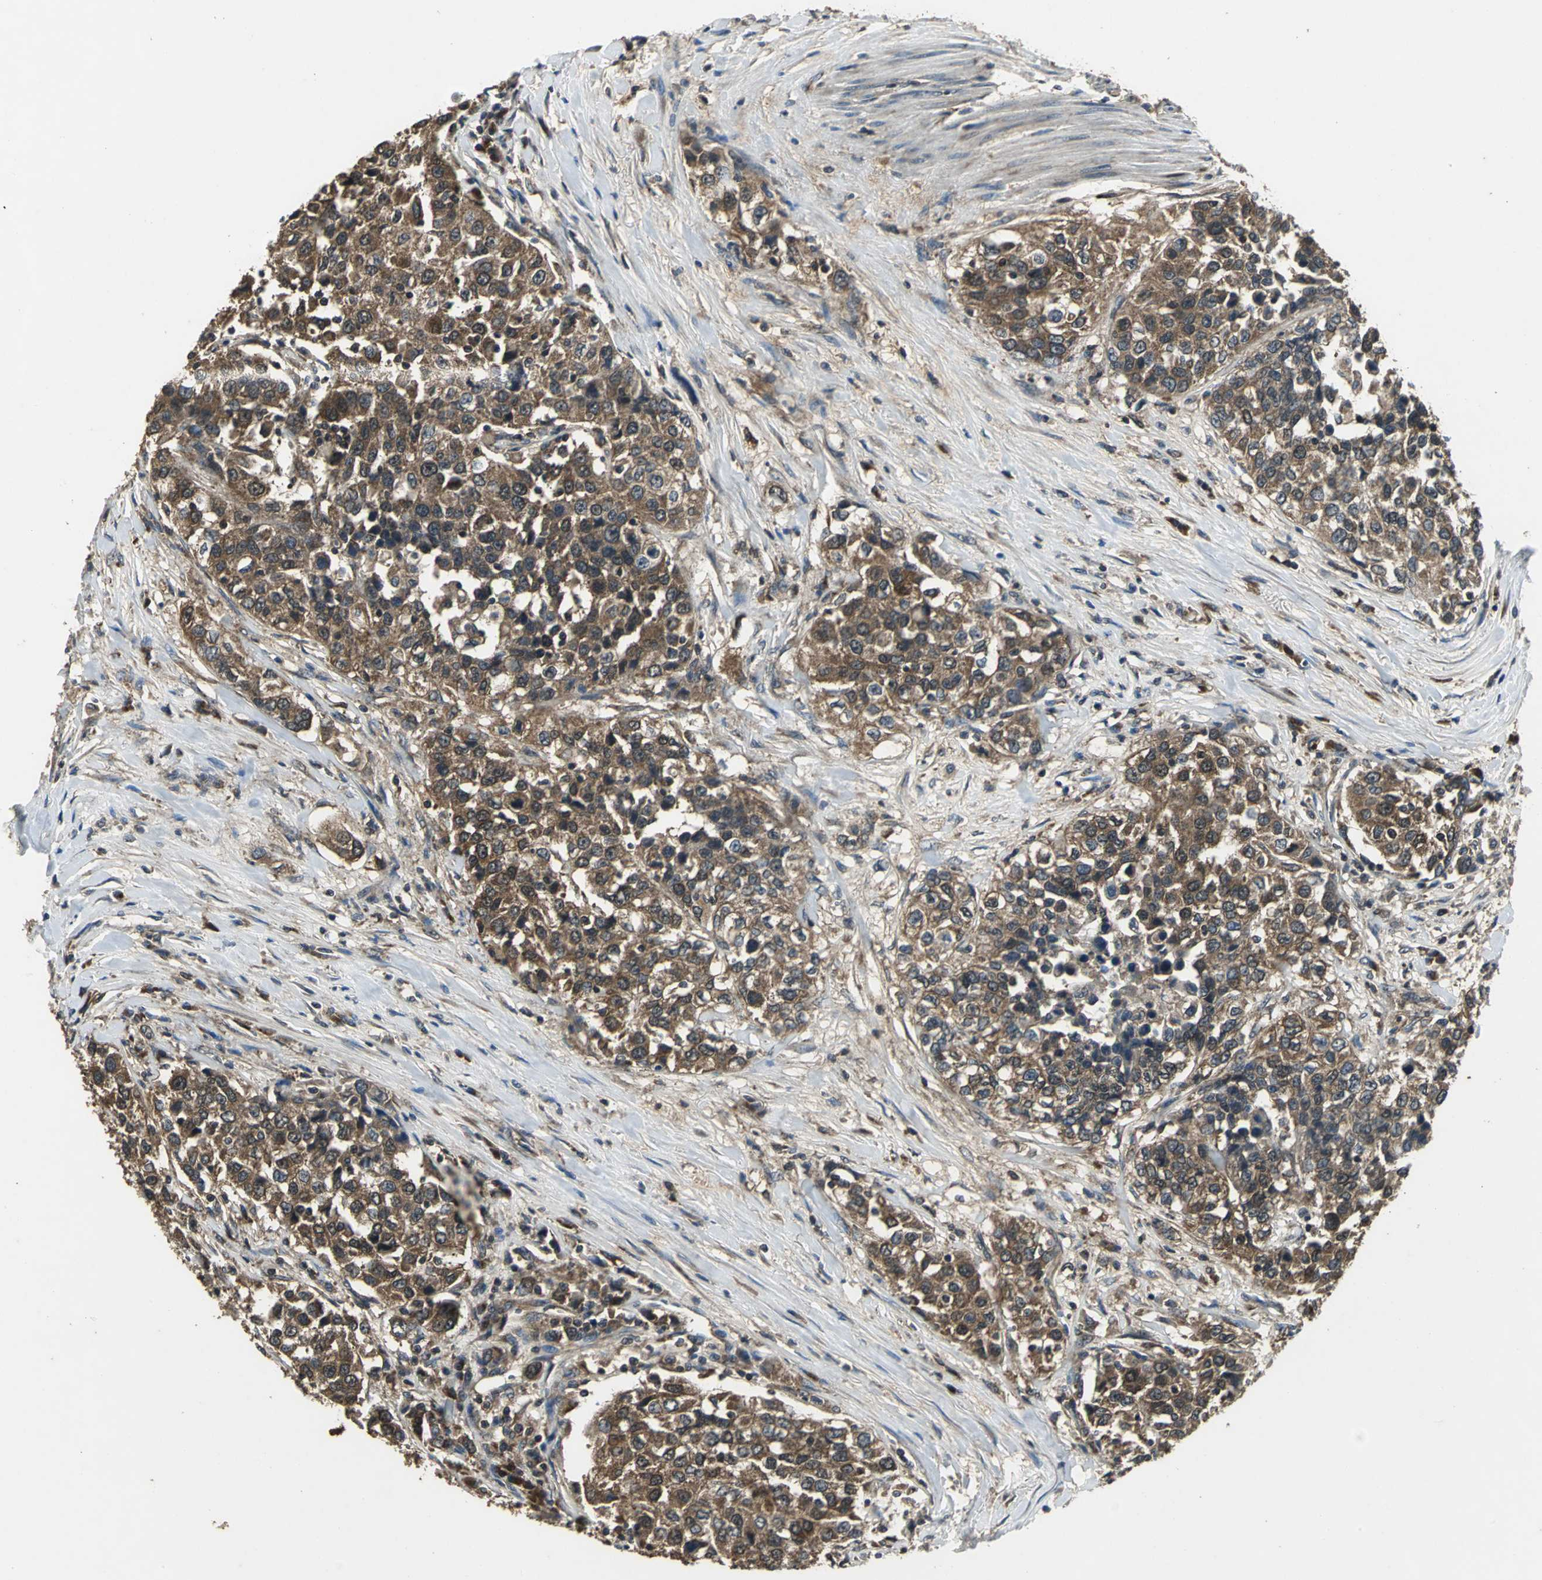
{"staining": {"intensity": "moderate", "quantity": ">75%", "location": "cytoplasmic/membranous"}, "tissue": "urothelial cancer", "cell_type": "Tumor cells", "image_type": "cancer", "snomed": [{"axis": "morphology", "description": "Urothelial carcinoma, High grade"}, {"axis": "topography", "description": "Urinary bladder"}], "caption": "Human high-grade urothelial carcinoma stained with a protein marker demonstrates moderate staining in tumor cells.", "gene": "IRF3", "patient": {"sex": "female", "age": 80}}